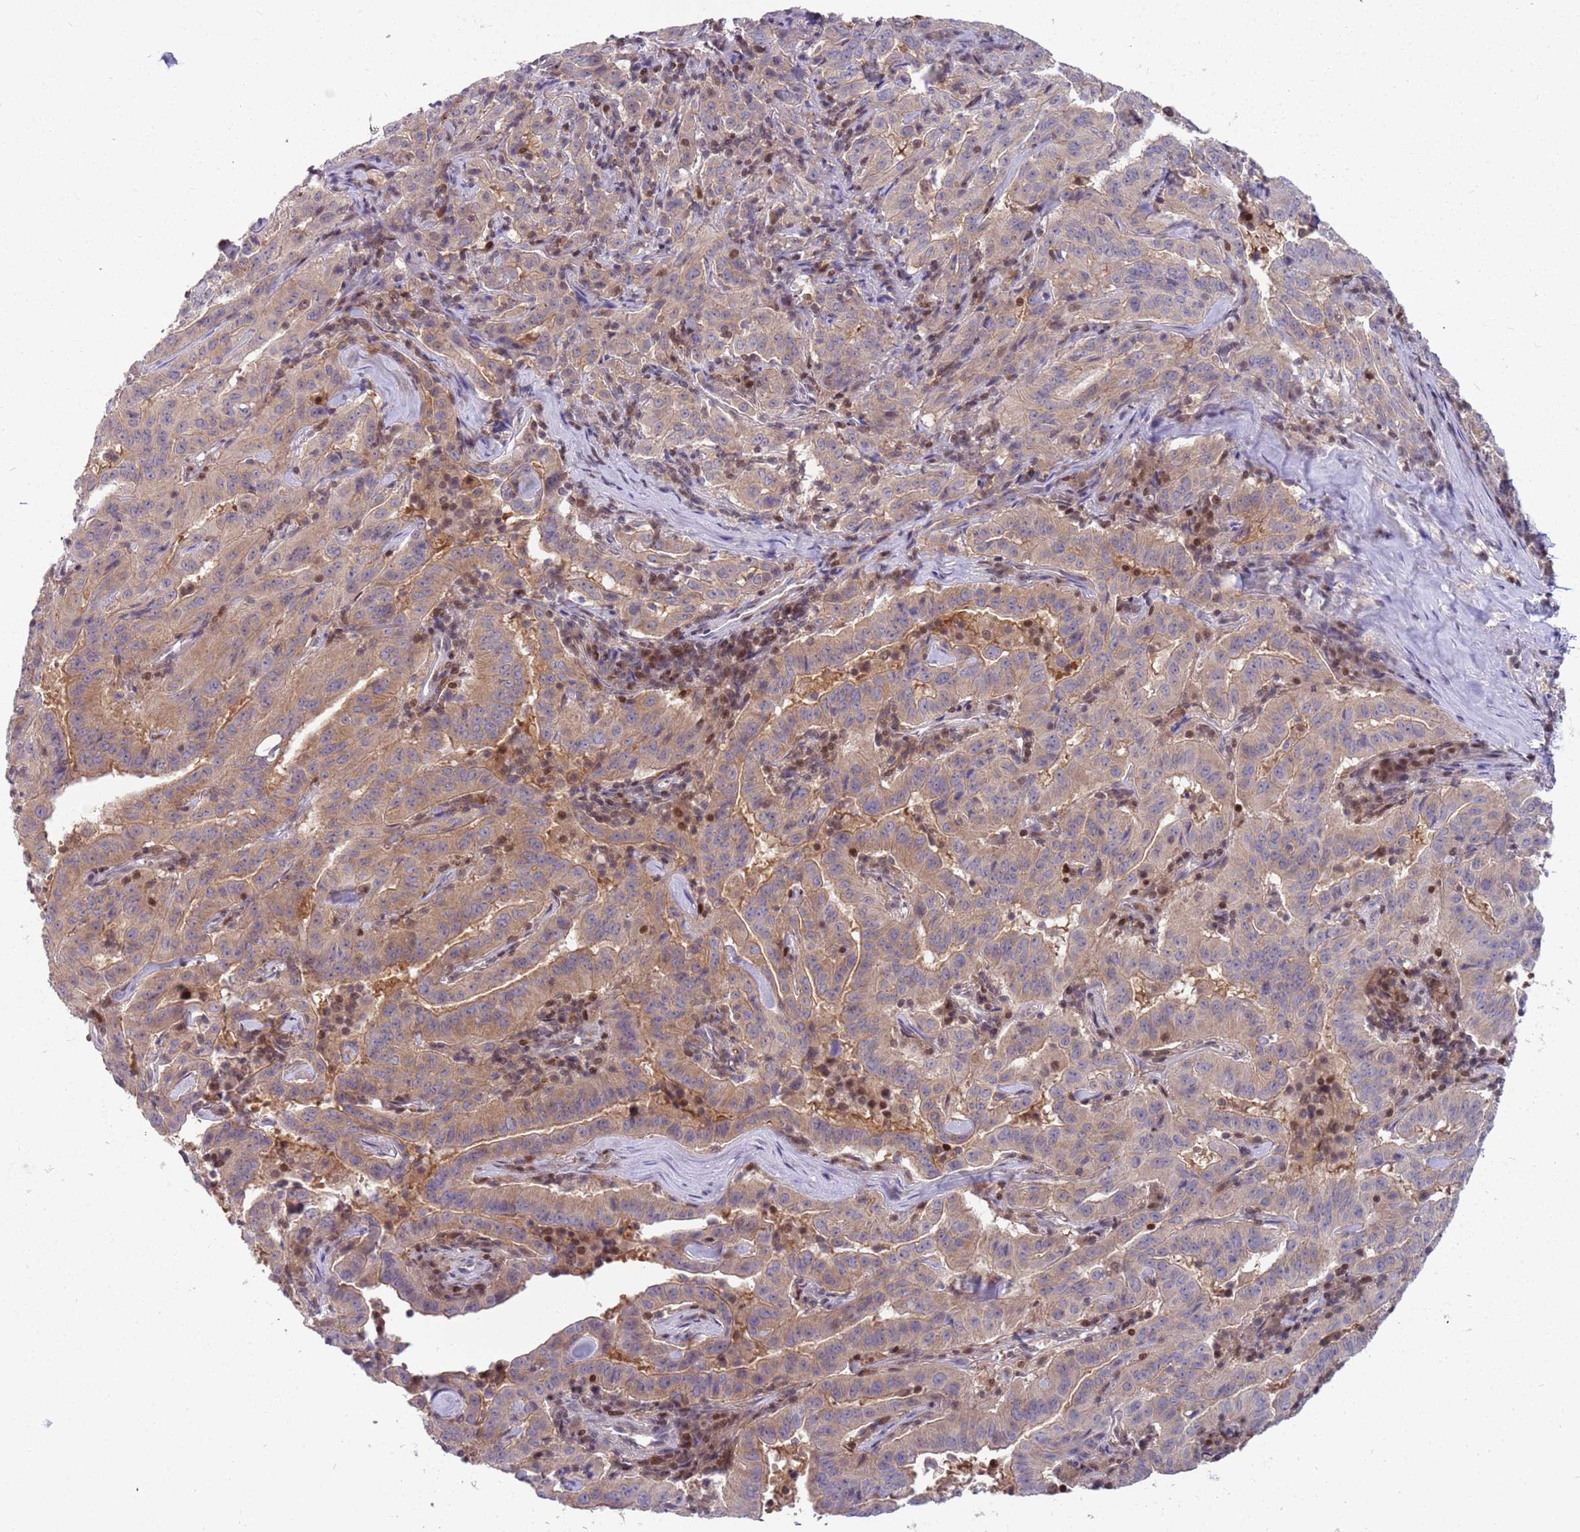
{"staining": {"intensity": "weak", "quantity": ">75%", "location": "cytoplasmic/membranous"}, "tissue": "pancreatic cancer", "cell_type": "Tumor cells", "image_type": "cancer", "snomed": [{"axis": "morphology", "description": "Adenocarcinoma, NOS"}, {"axis": "topography", "description": "Pancreas"}], "caption": "A high-resolution histopathology image shows IHC staining of adenocarcinoma (pancreatic), which demonstrates weak cytoplasmic/membranous expression in approximately >75% of tumor cells. The protein of interest is shown in brown color, while the nuclei are stained blue.", "gene": "ARHGEF5", "patient": {"sex": "male", "age": 63}}